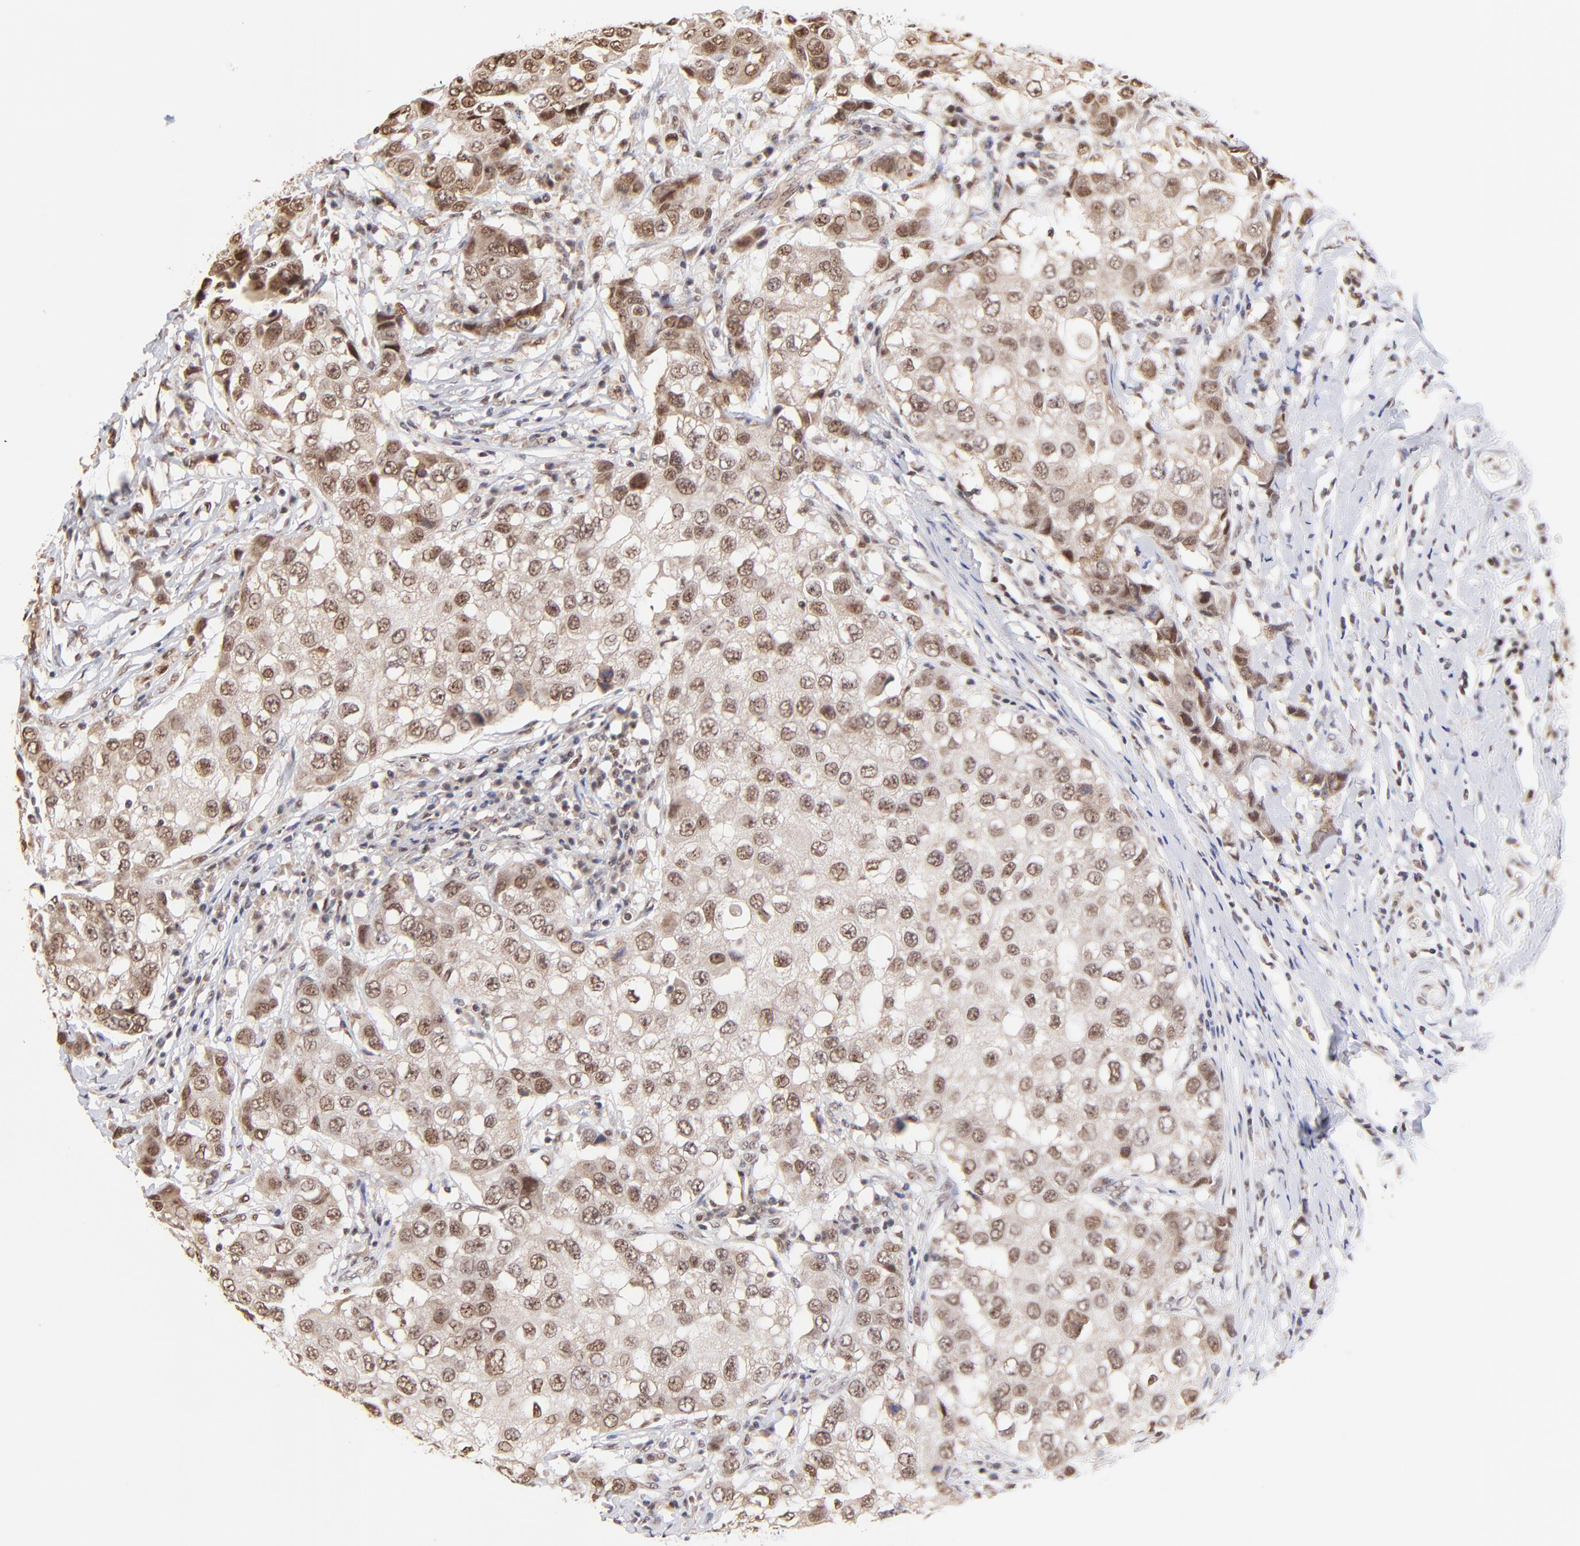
{"staining": {"intensity": "weak", "quantity": ">75%", "location": "cytoplasmic/membranous,nuclear"}, "tissue": "breast cancer", "cell_type": "Tumor cells", "image_type": "cancer", "snomed": [{"axis": "morphology", "description": "Duct carcinoma"}, {"axis": "topography", "description": "Breast"}], "caption": "Weak cytoplasmic/membranous and nuclear expression for a protein is present in about >75% of tumor cells of breast invasive ductal carcinoma using IHC.", "gene": "ZNF670", "patient": {"sex": "female", "age": 27}}